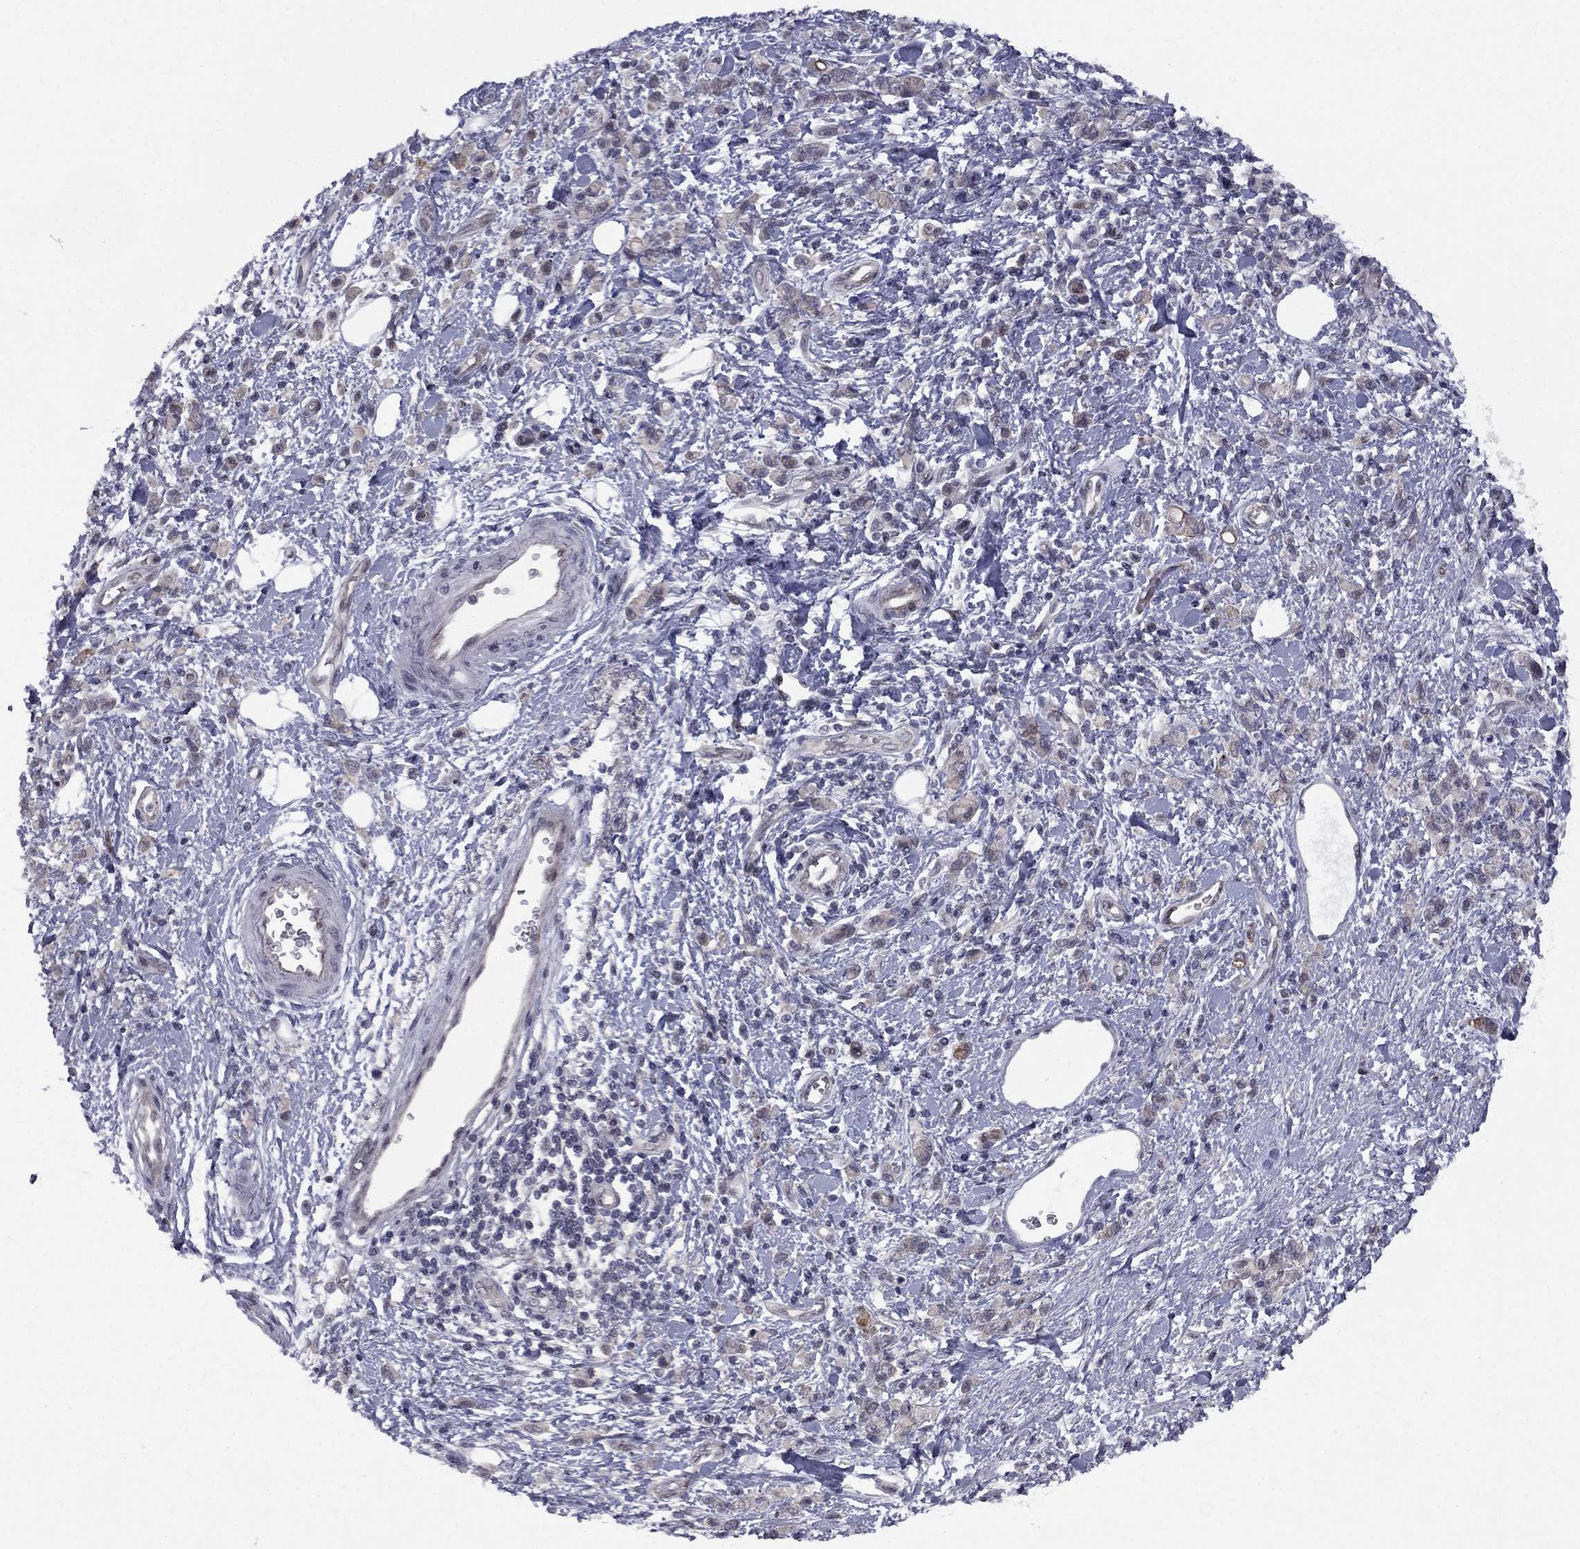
{"staining": {"intensity": "negative", "quantity": "none", "location": "none"}, "tissue": "stomach cancer", "cell_type": "Tumor cells", "image_type": "cancer", "snomed": [{"axis": "morphology", "description": "Adenocarcinoma, NOS"}, {"axis": "topography", "description": "Stomach"}], "caption": "IHC of human stomach cancer (adenocarcinoma) exhibits no staining in tumor cells. (DAB immunohistochemistry (IHC) with hematoxylin counter stain).", "gene": "ACTRT2", "patient": {"sex": "male", "age": 77}}